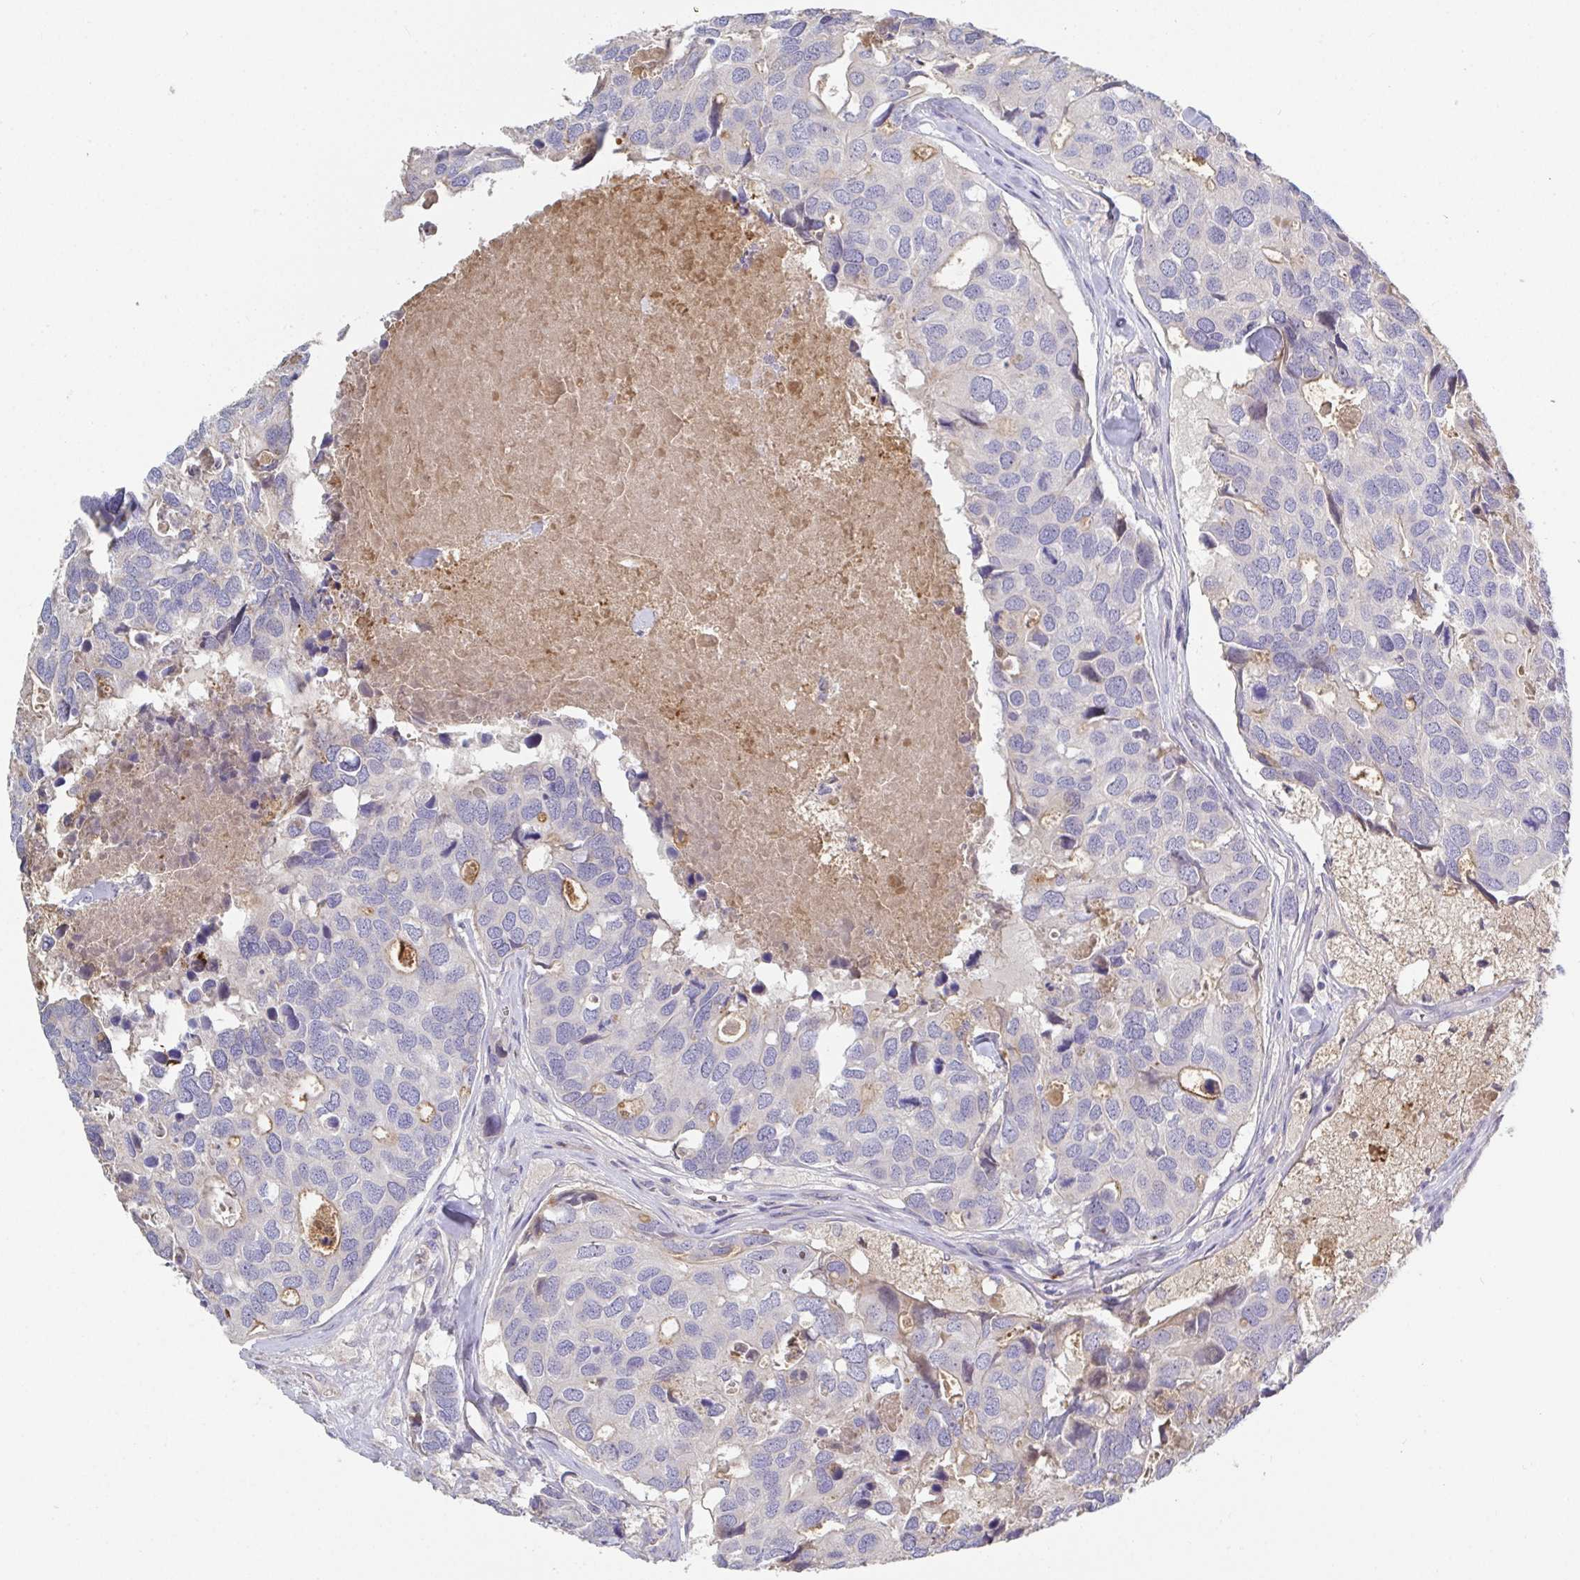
{"staining": {"intensity": "negative", "quantity": "none", "location": "none"}, "tissue": "breast cancer", "cell_type": "Tumor cells", "image_type": "cancer", "snomed": [{"axis": "morphology", "description": "Duct carcinoma"}, {"axis": "topography", "description": "Breast"}], "caption": "Breast cancer stained for a protein using IHC shows no staining tumor cells.", "gene": "ANO5", "patient": {"sex": "female", "age": 83}}